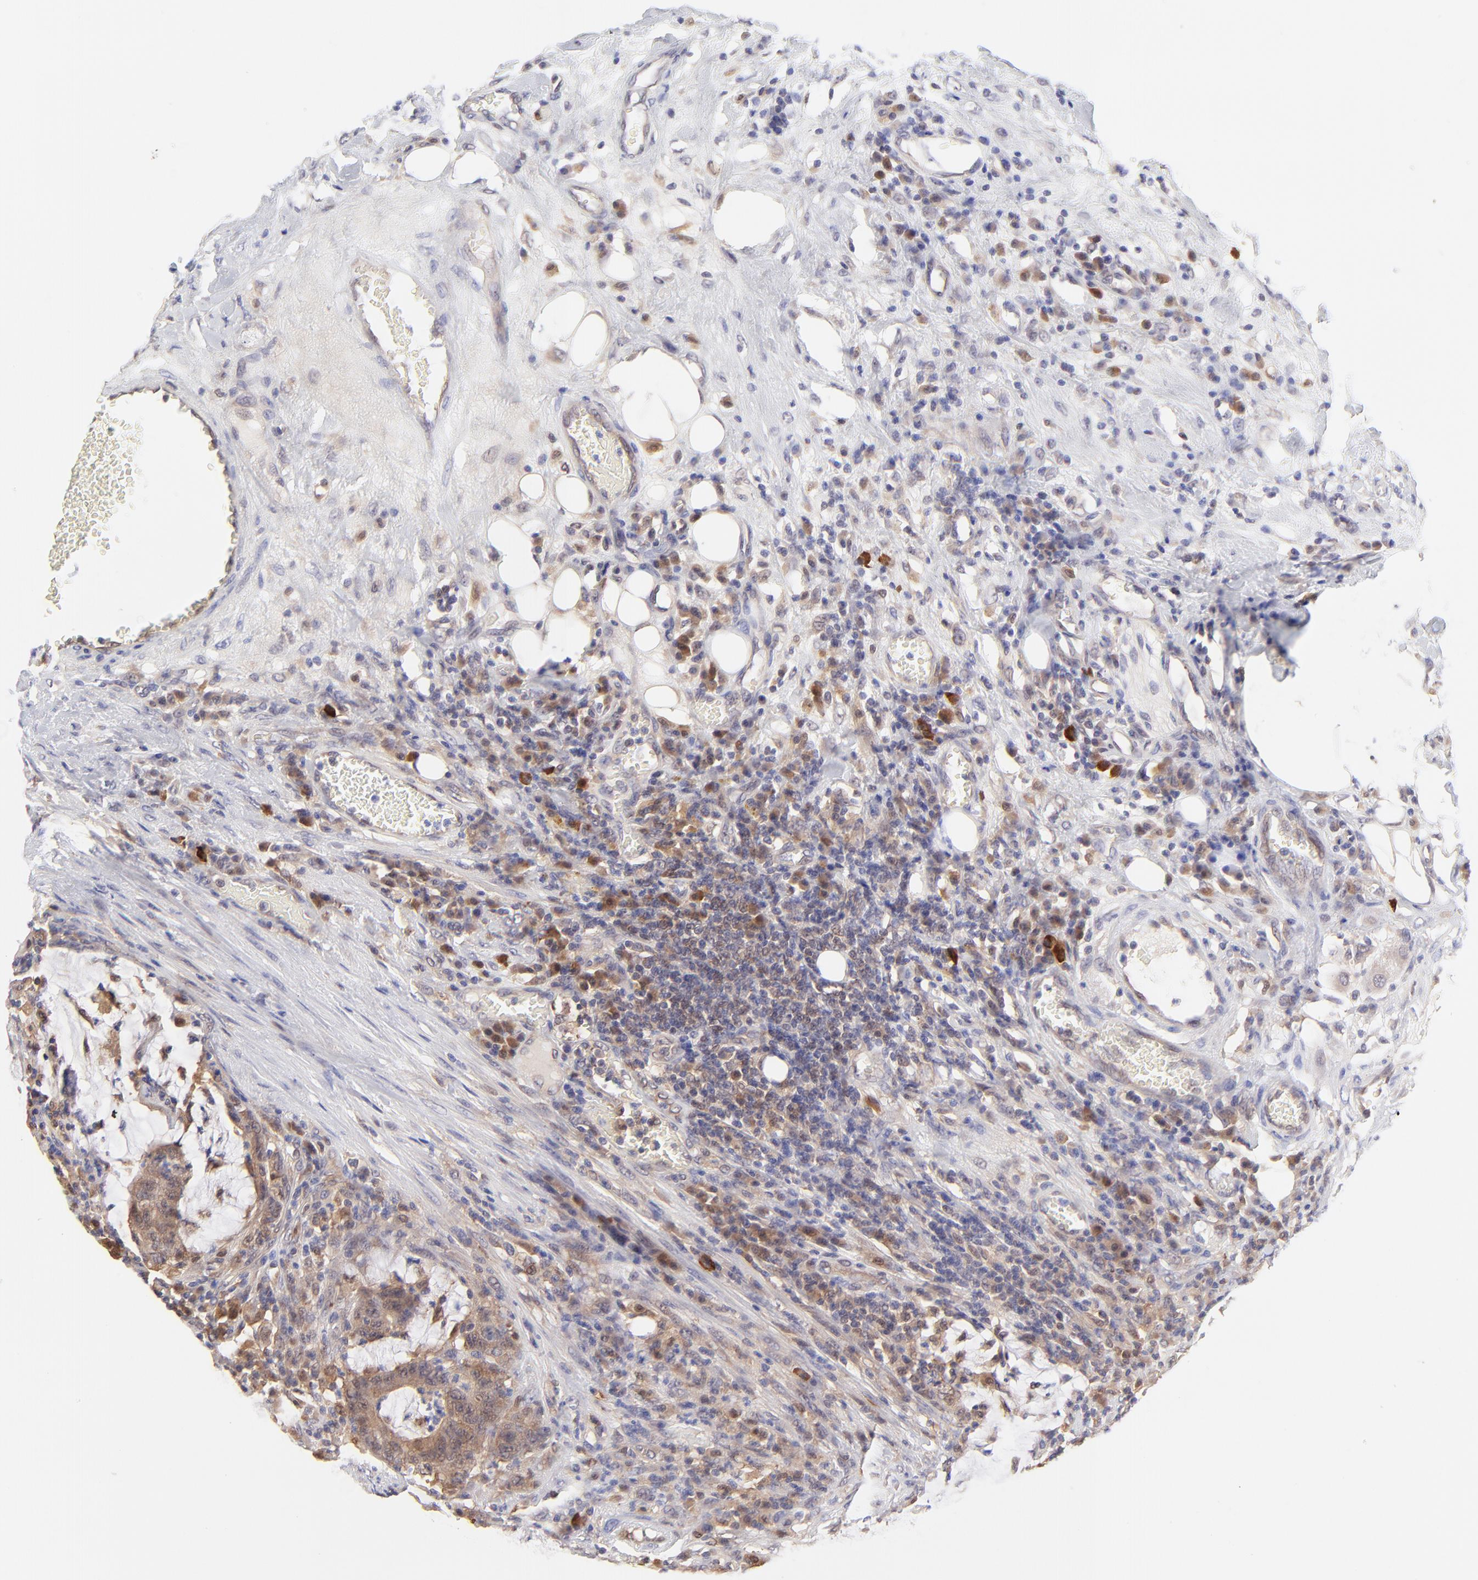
{"staining": {"intensity": "weak", "quantity": ">75%", "location": "cytoplasmic/membranous"}, "tissue": "colorectal cancer", "cell_type": "Tumor cells", "image_type": "cancer", "snomed": [{"axis": "morphology", "description": "Adenocarcinoma, NOS"}, {"axis": "topography", "description": "Colon"}], "caption": "Immunohistochemistry (IHC) image of neoplastic tissue: colorectal adenocarcinoma stained using immunohistochemistry (IHC) exhibits low levels of weak protein expression localized specifically in the cytoplasmic/membranous of tumor cells, appearing as a cytoplasmic/membranous brown color.", "gene": "HYAL1", "patient": {"sex": "male", "age": 54}}